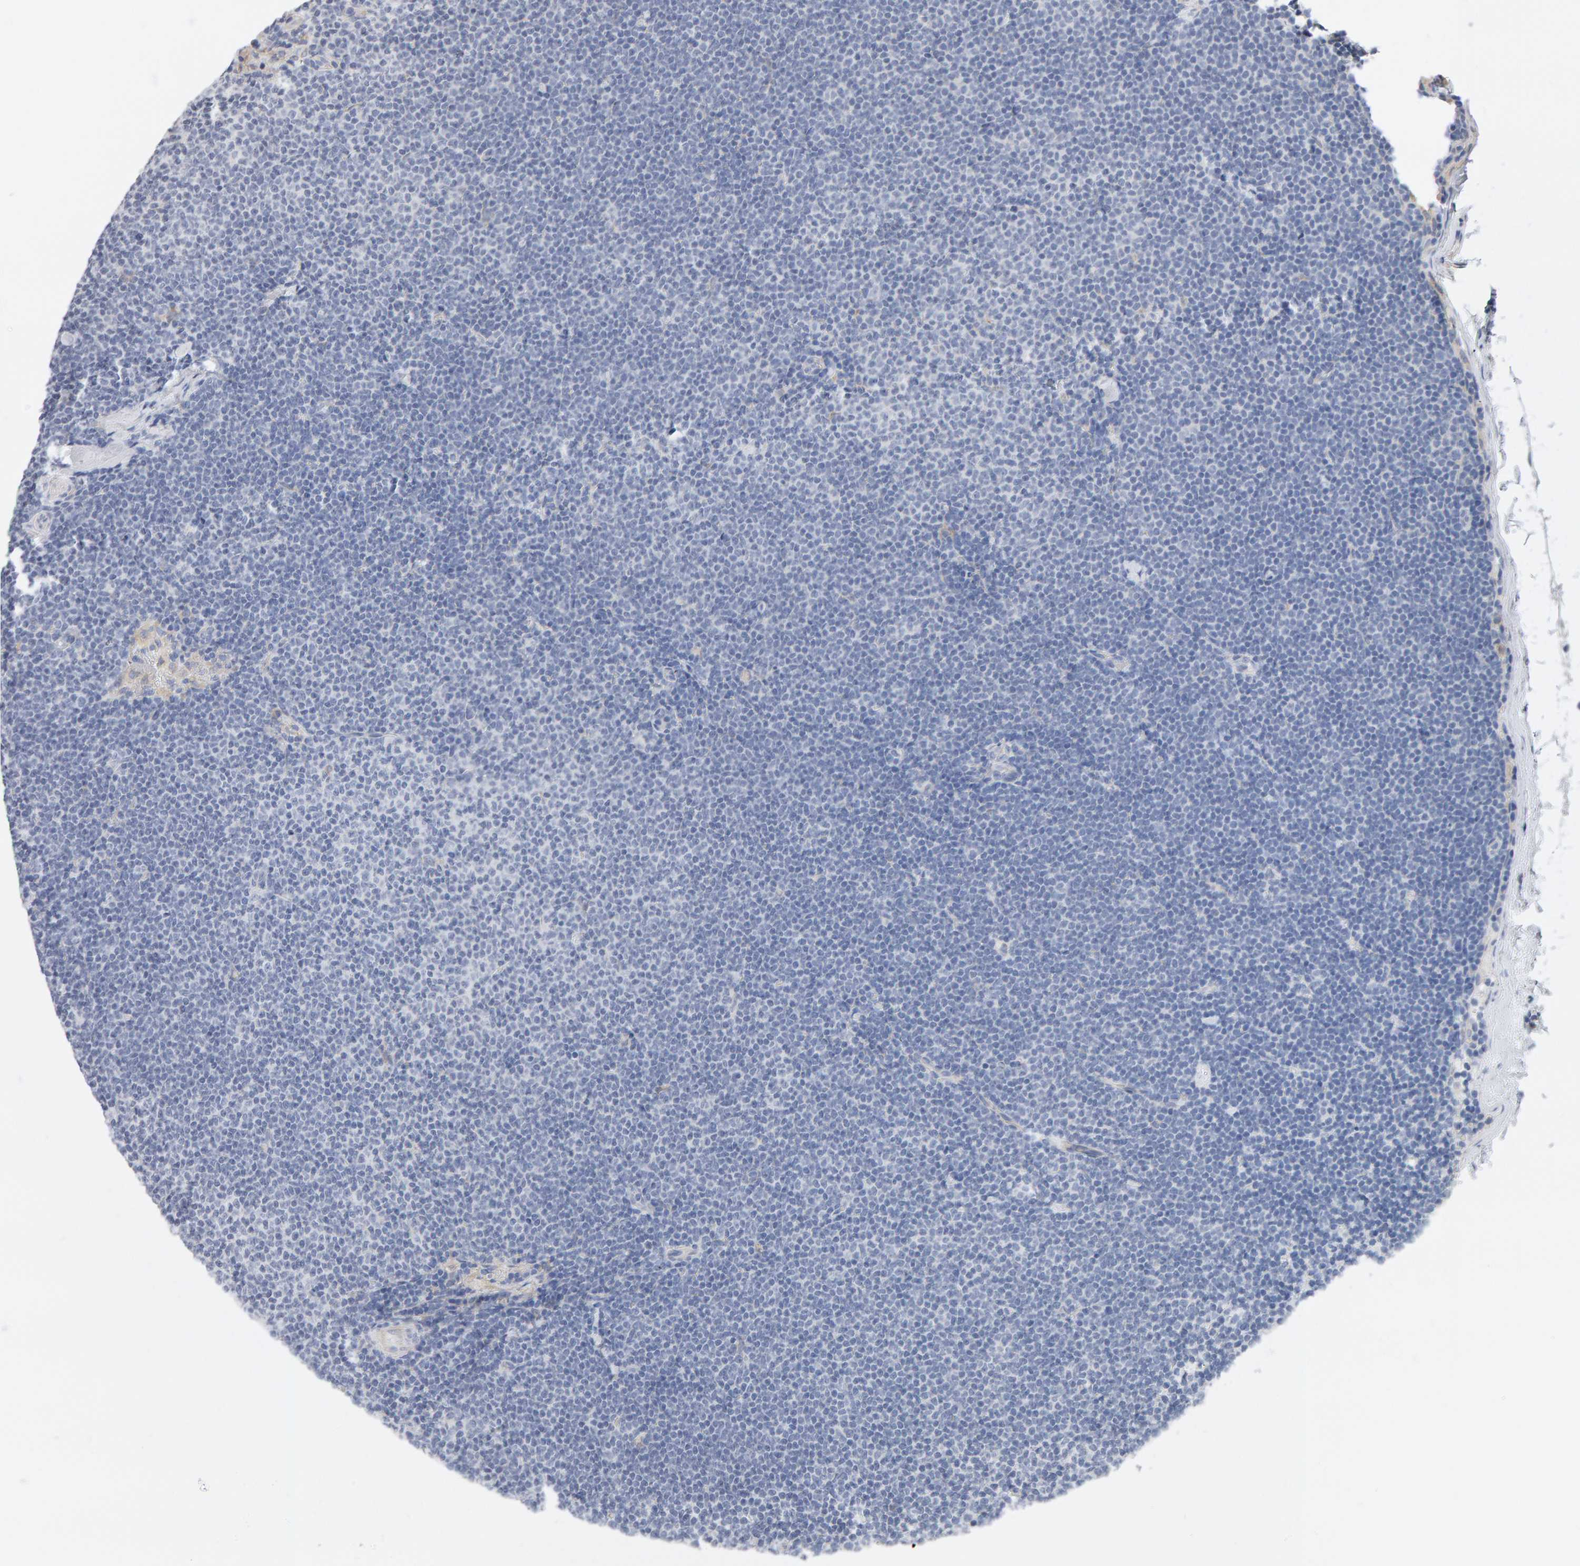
{"staining": {"intensity": "negative", "quantity": "none", "location": "none"}, "tissue": "lymphoma", "cell_type": "Tumor cells", "image_type": "cancer", "snomed": [{"axis": "morphology", "description": "Malignant lymphoma, non-Hodgkin's type, Low grade"}, {"axis": "topography", "description": "Lymph node"}], "caption": "There is no significant expression in tumor cells of lymphoma. (Brightfield microscopy of DAB IHC at high magnification).", "gene": "ADHFE1", "patient": {"sex": "female", "age": 53}}